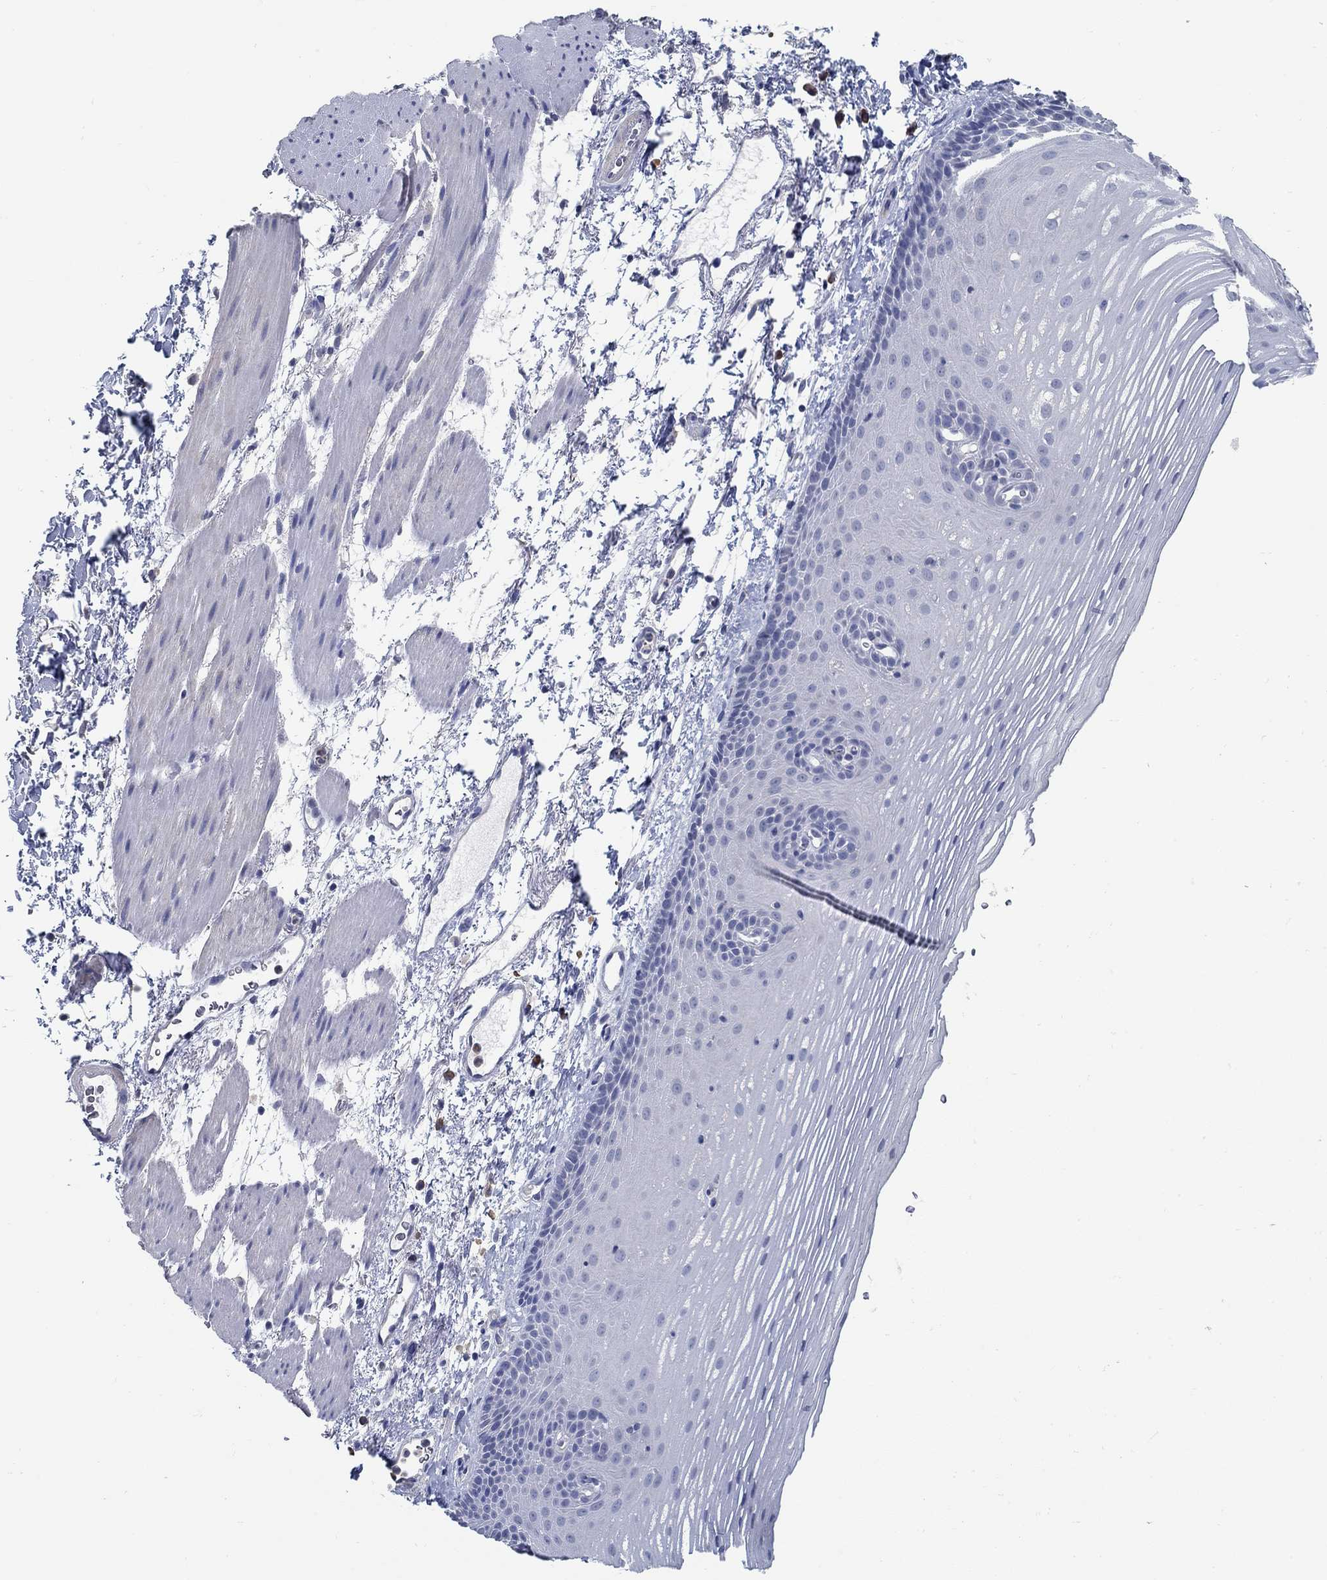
{"staining": {"intensity": "negative", "quantity": "none", "location": "none"}, "tissue": "esophagus", "cell_type": "Squamous epithelial cells", "image_type": "normal", "snomed": [{"axis": "morphology", "description": "Normal tissue, NOS"}, {"axis": "topography", "description": "Esophagus"}], "caption": "The immunohistochemistry histopathology image has no significant staining in squamous epithelial cells of esophagus. (DAB immunohistochemistry, high magnification).", "gene": "PCDH11X", "patient": {"sex": "male", "age": 76}}